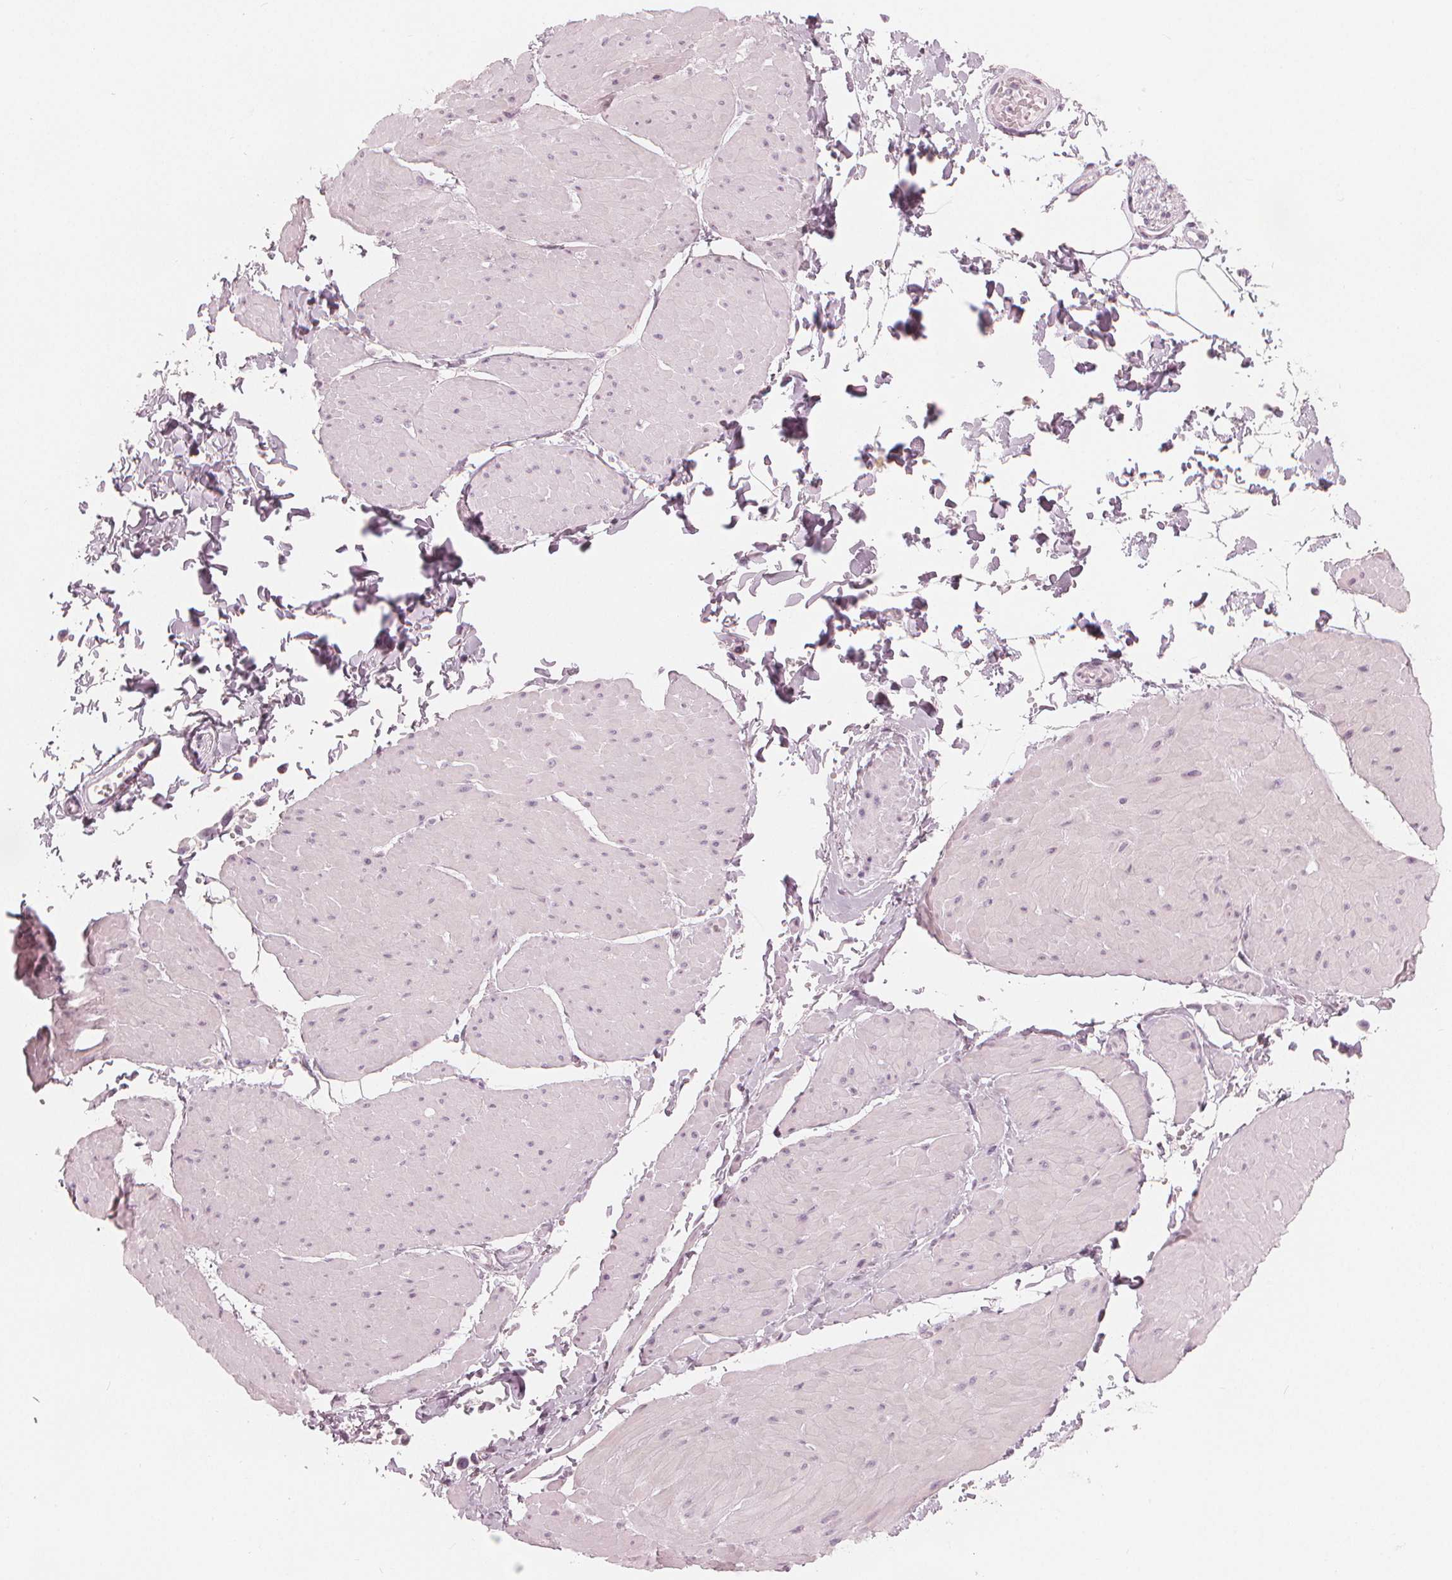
{"staining": {"intensity": "negative", "quantity": "none", "location": "none"}, "tissue": "adipose tissue", "cell_type": "Adipocytes", "image_type": "normal", "snomed": [{"axis": "morphology", "description": "Normal tissue, NOS"}, {"axis": "topography", "description": "Smooth muscle"}, {"axis": "topography", "description": "Peripheral nerve tissue"}], "caption": "Immunohistochemistry micrograph of normal adipose tissue: human adipose tissue stained with DAB reveals no significant protein positivity in adipocytes.", "gene": "PAEP", "patient": {"sex": "male", "age": 58}}